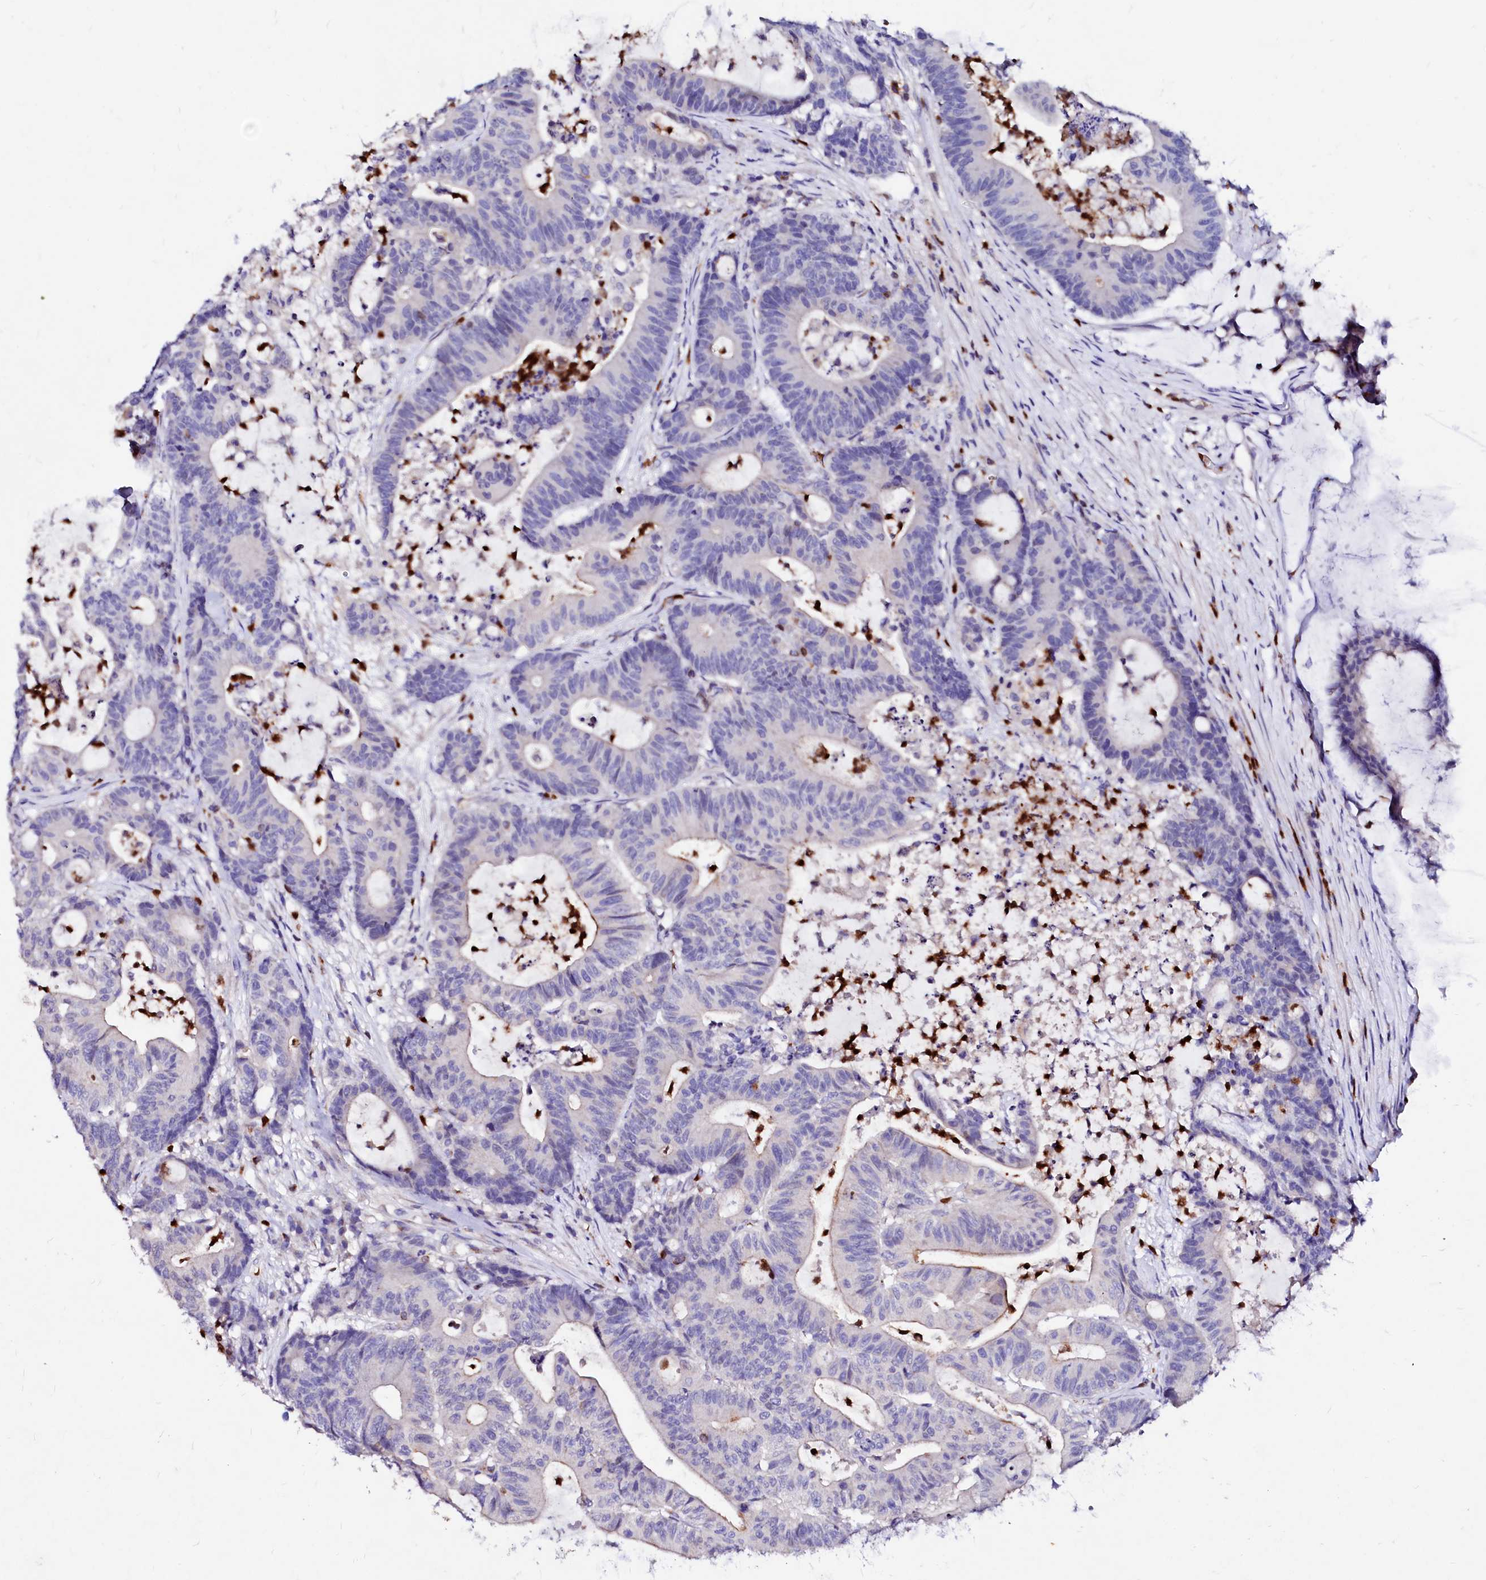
{"staining": {"intensity": "negative", "quantity": "none", "location": "none"}, "tissue": "colorectal cancer", "cell_type": "Tumor cells", "image_type": "cancer", "snomed": [{"axis": "morphology", "description": "Adenocarcinoma, NOS"}, {"axis": "topography", "description": "Colon"}], "caption": "Immunohistochemistry of colorectal cancer exhibits no positivity in tumor cells.", "gene": "RAB27A", "patient": {"sex": "female", "age": 84}}